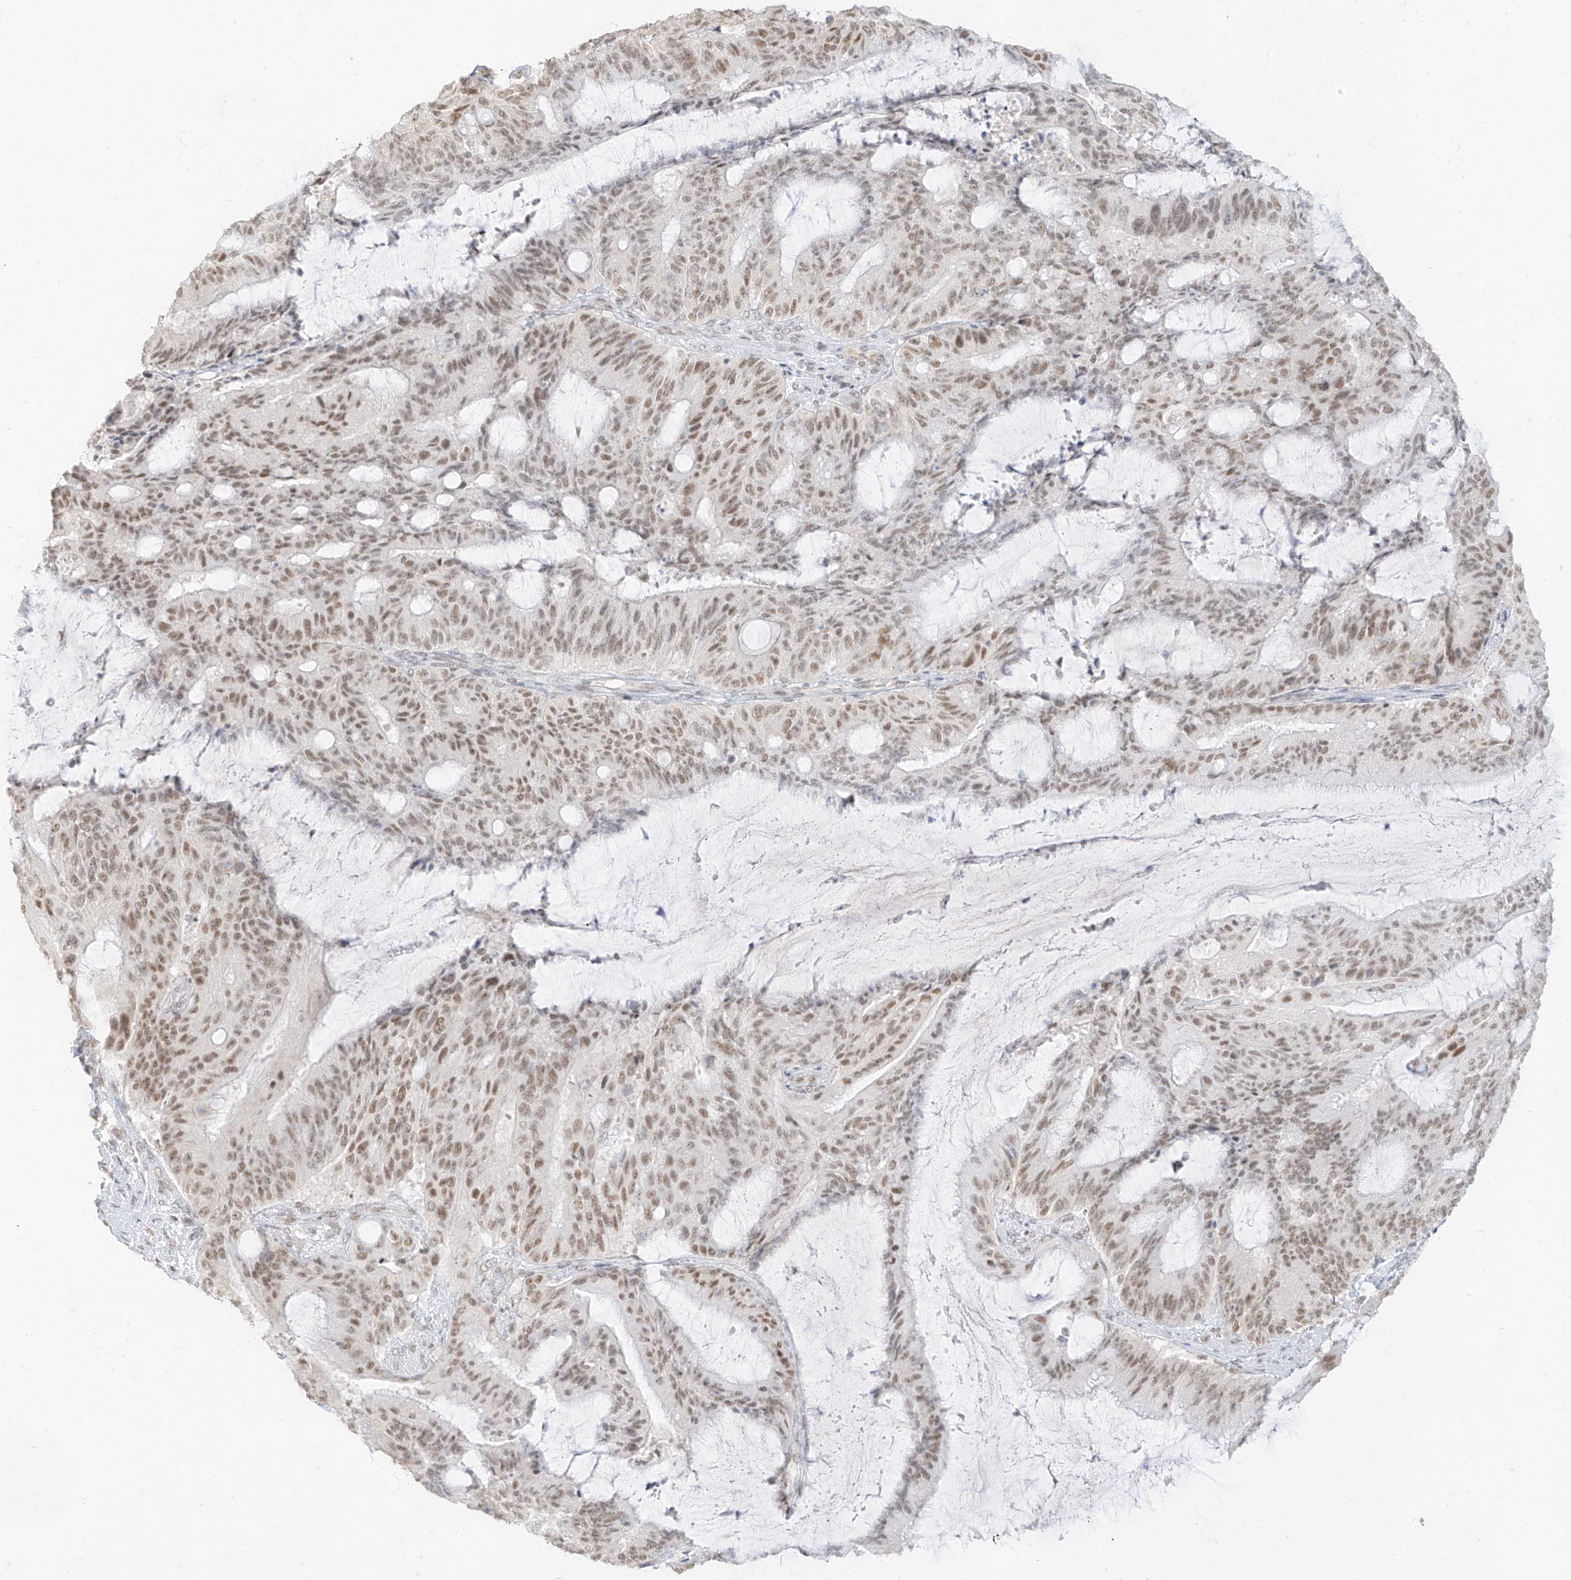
{"staining": {"intensity": "moderate", "quantity": ">75%", "location": "nuclear"}, "tissue": "liver cancer", "cell_type": "Tumor cells", "image_type": "cancer", "snomed": [{"axis": "morphology", "description": "Normal tissue, NOS"}, {"axis": "morphology", "description": "Cholangiocarcinoma"}, {"axis": "topography", "description": "Liver"}, {"axis": "topography", "description": "Peripheral nerve tissue"}], "caption": "Approximately >75% of tumor cells in liver cancer demonstrate moderate nuclear protein positivity as visualized by brown immunohistochemical staining.", "gene": "SUPT5H", "patient": {"sex": "female", "age": 73}}